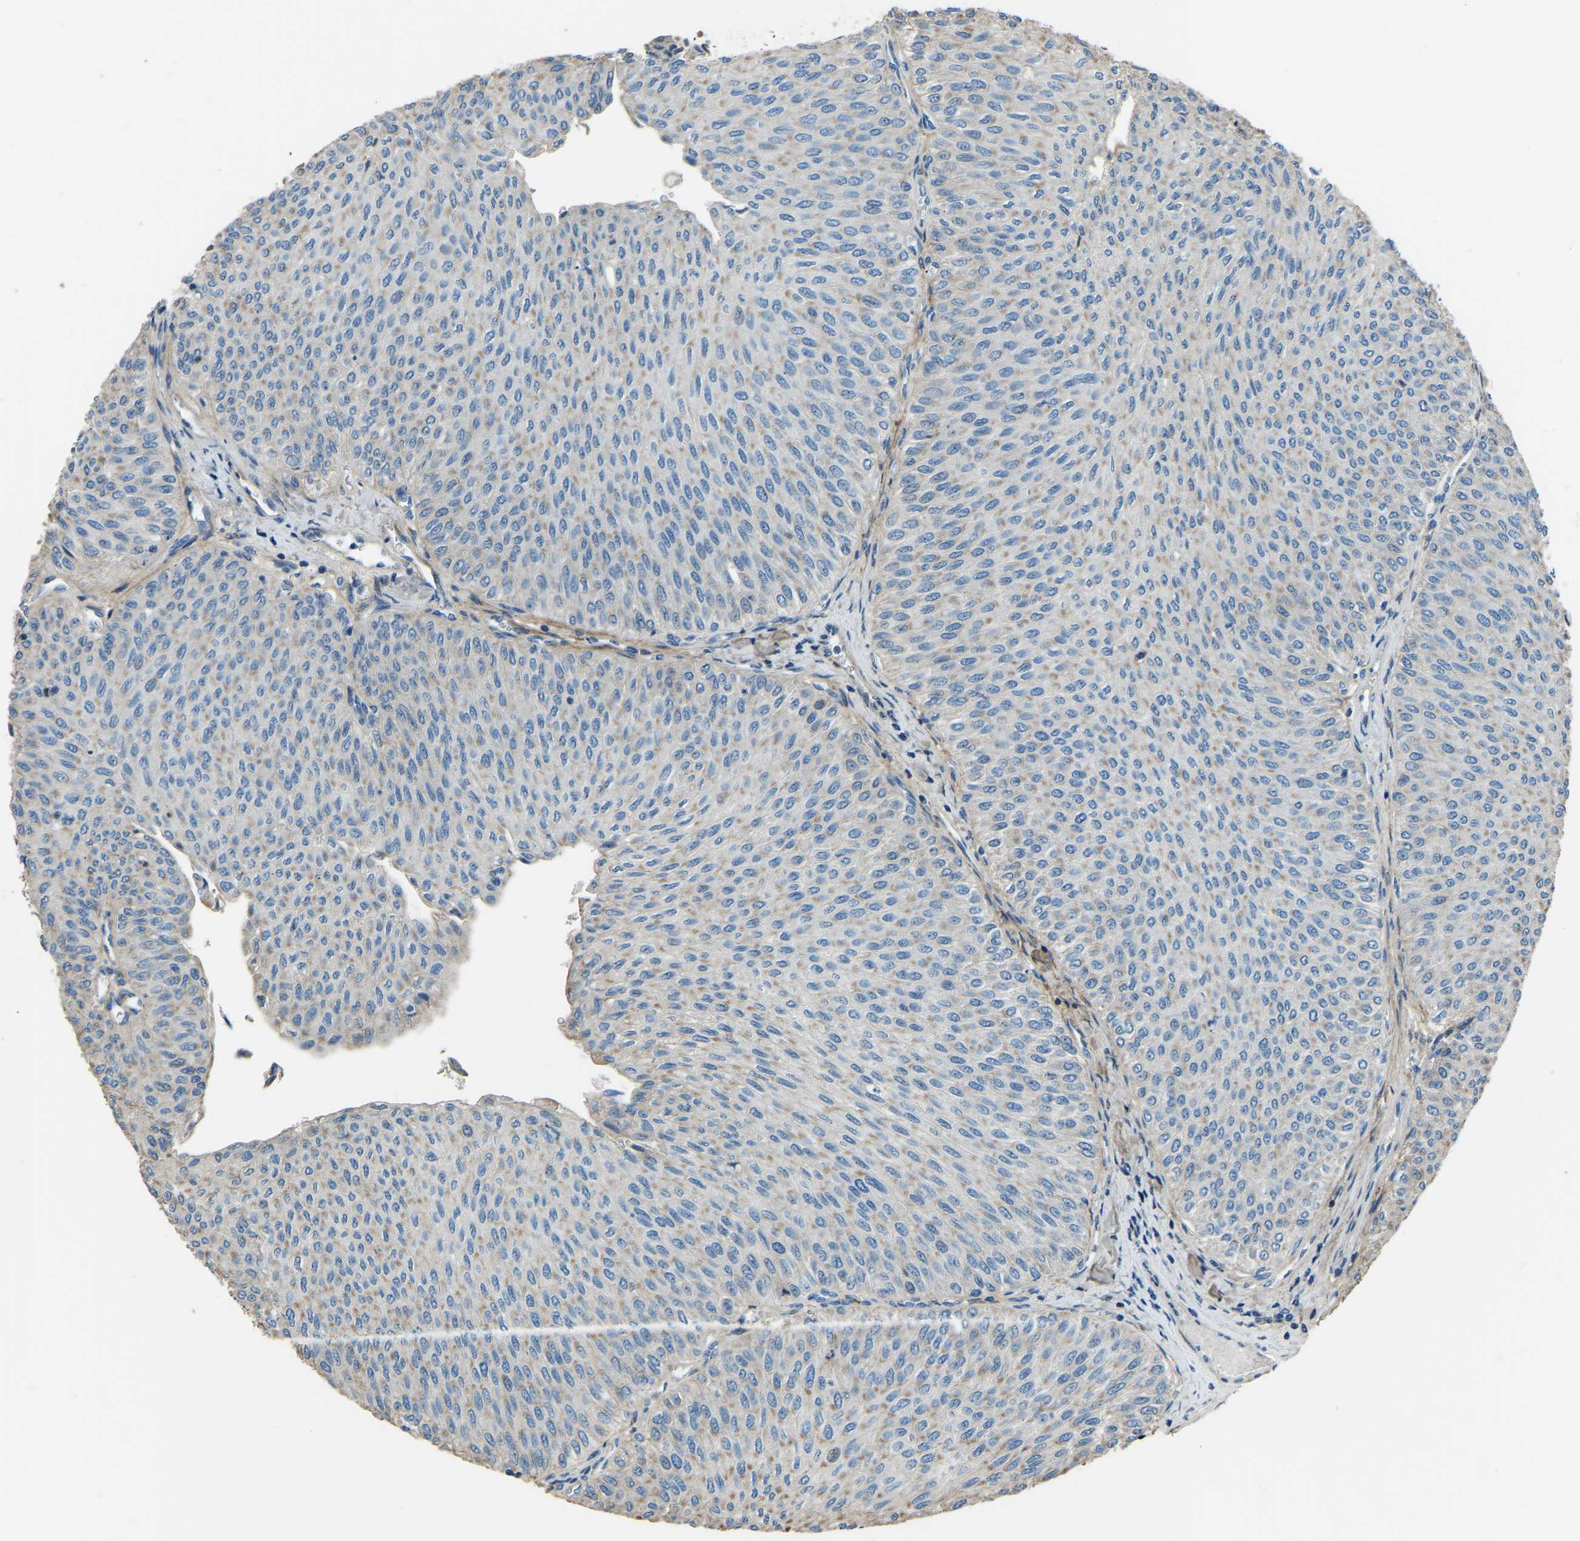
{"staining": {"intensity": "weak", "quantity": "25%-75%", "location": "cytoplasmic/membranous"}, "tissue": "urothelial cancer", "cell_type": "Tumor cells", "image_type": "cancer", "snomed": [{"axis": "morphology", "description": "Urothelial carcinoma, Low grade"}, {"axis": "topography", "description": "Urinary bladder"}], "caption": "About 25%-75% of tumor cells in human urothelial carcinoma (low-grade) demonstrate weak cytoplasmic/membranous protein positivity as visualized by brown immunohistochemical staining.", "gene": "COL3A1", "patient": {"sex": "male", "age": 78}}